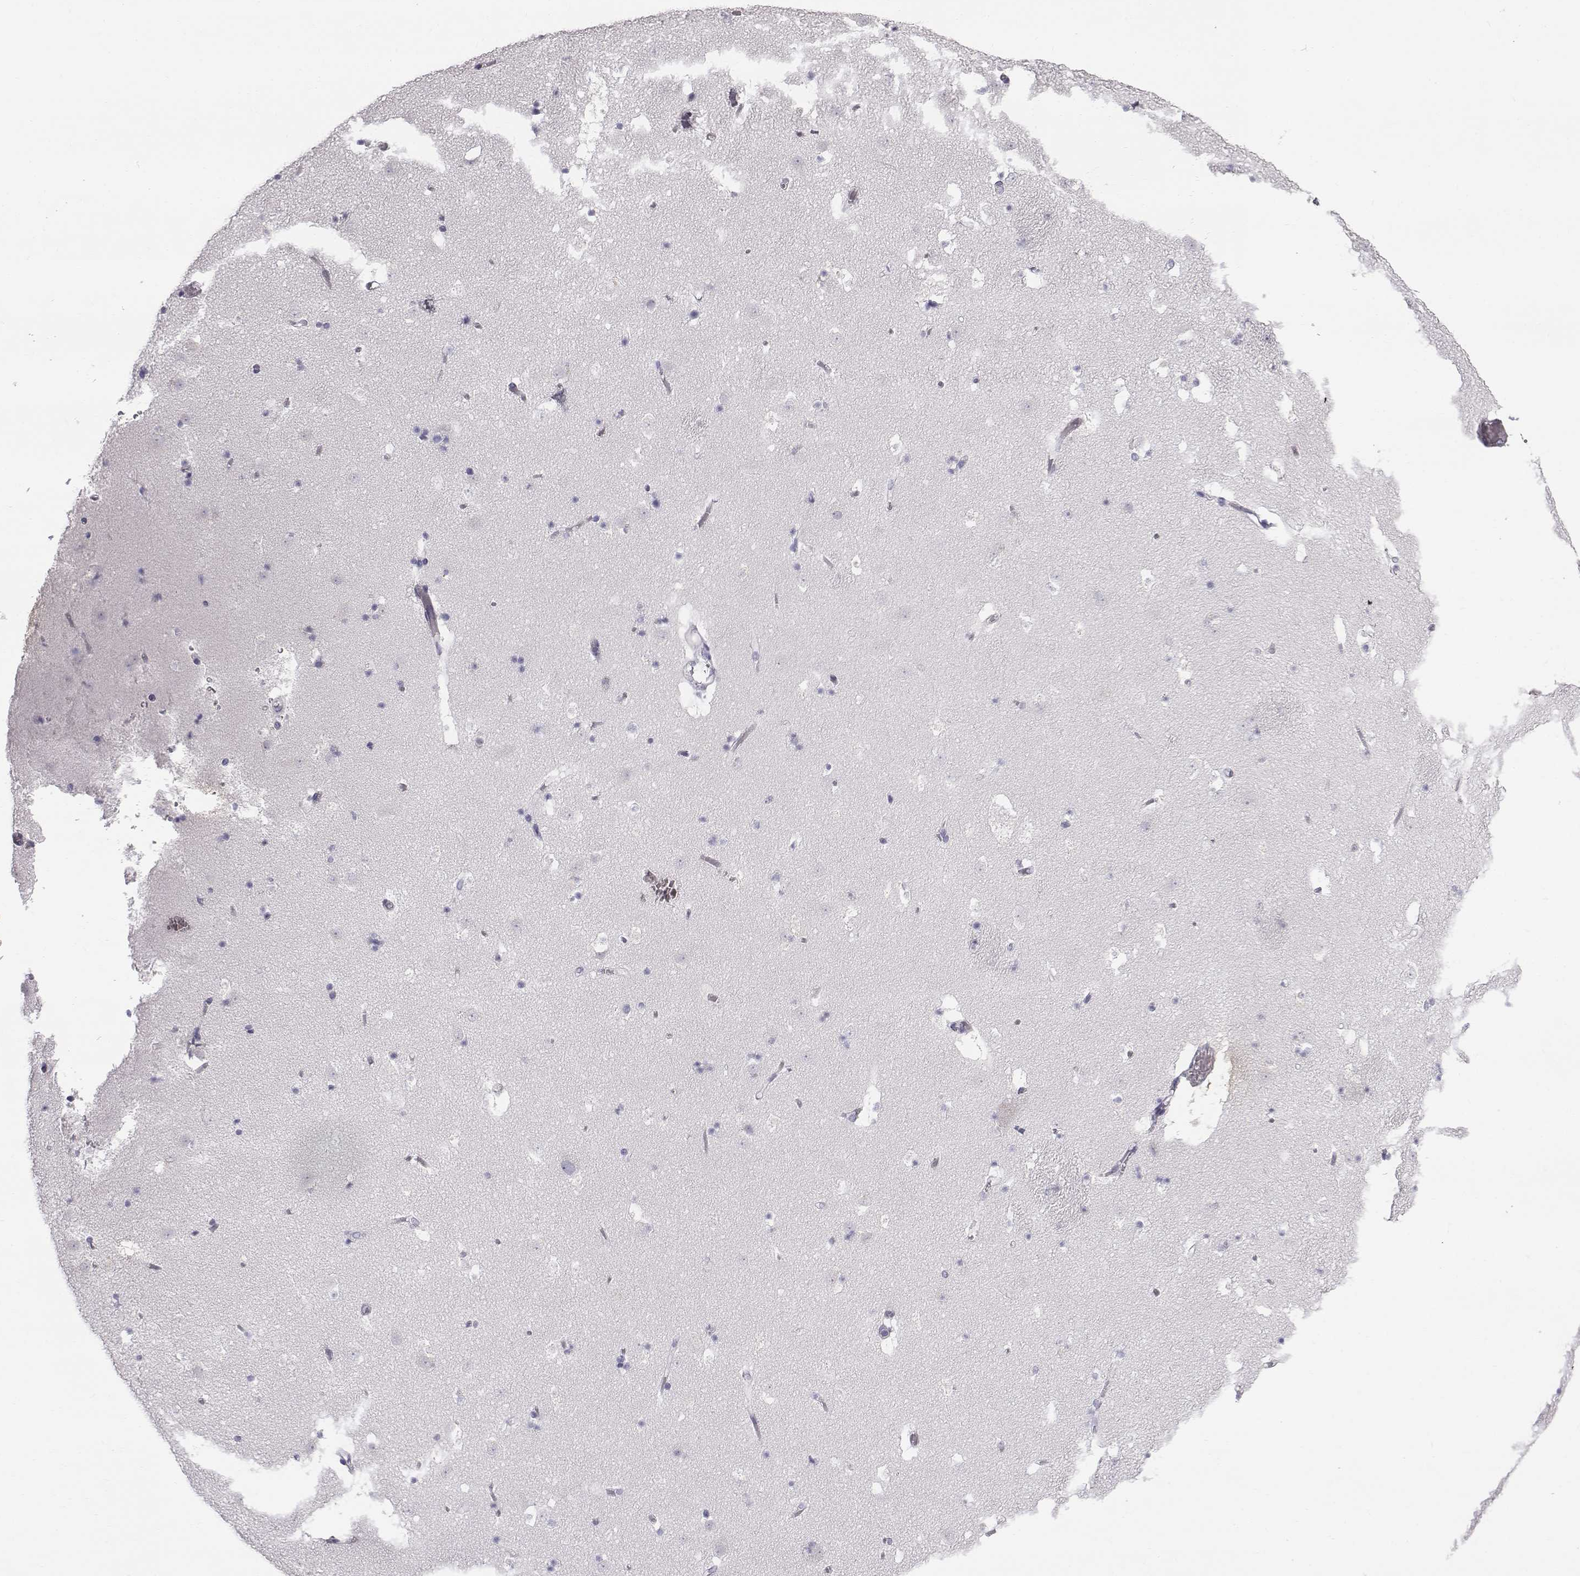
{"staining": {"intensity": "negative", "quantity": "none", "location": "none"}, "tissue": "caudate", "cell_type": "Glial cells", "image_type": "normal", "snomed": [{"axis": "morphology", "description": "Normal tissue, NOS"}, {"axis": "topography", "description": "Lateral ventricle wall"}], "caption": "Glial cells show no significant protein expression in unremarkable caudate.", "gene": "C6orf58", "patient": {"sex": "female", "age": 42}}